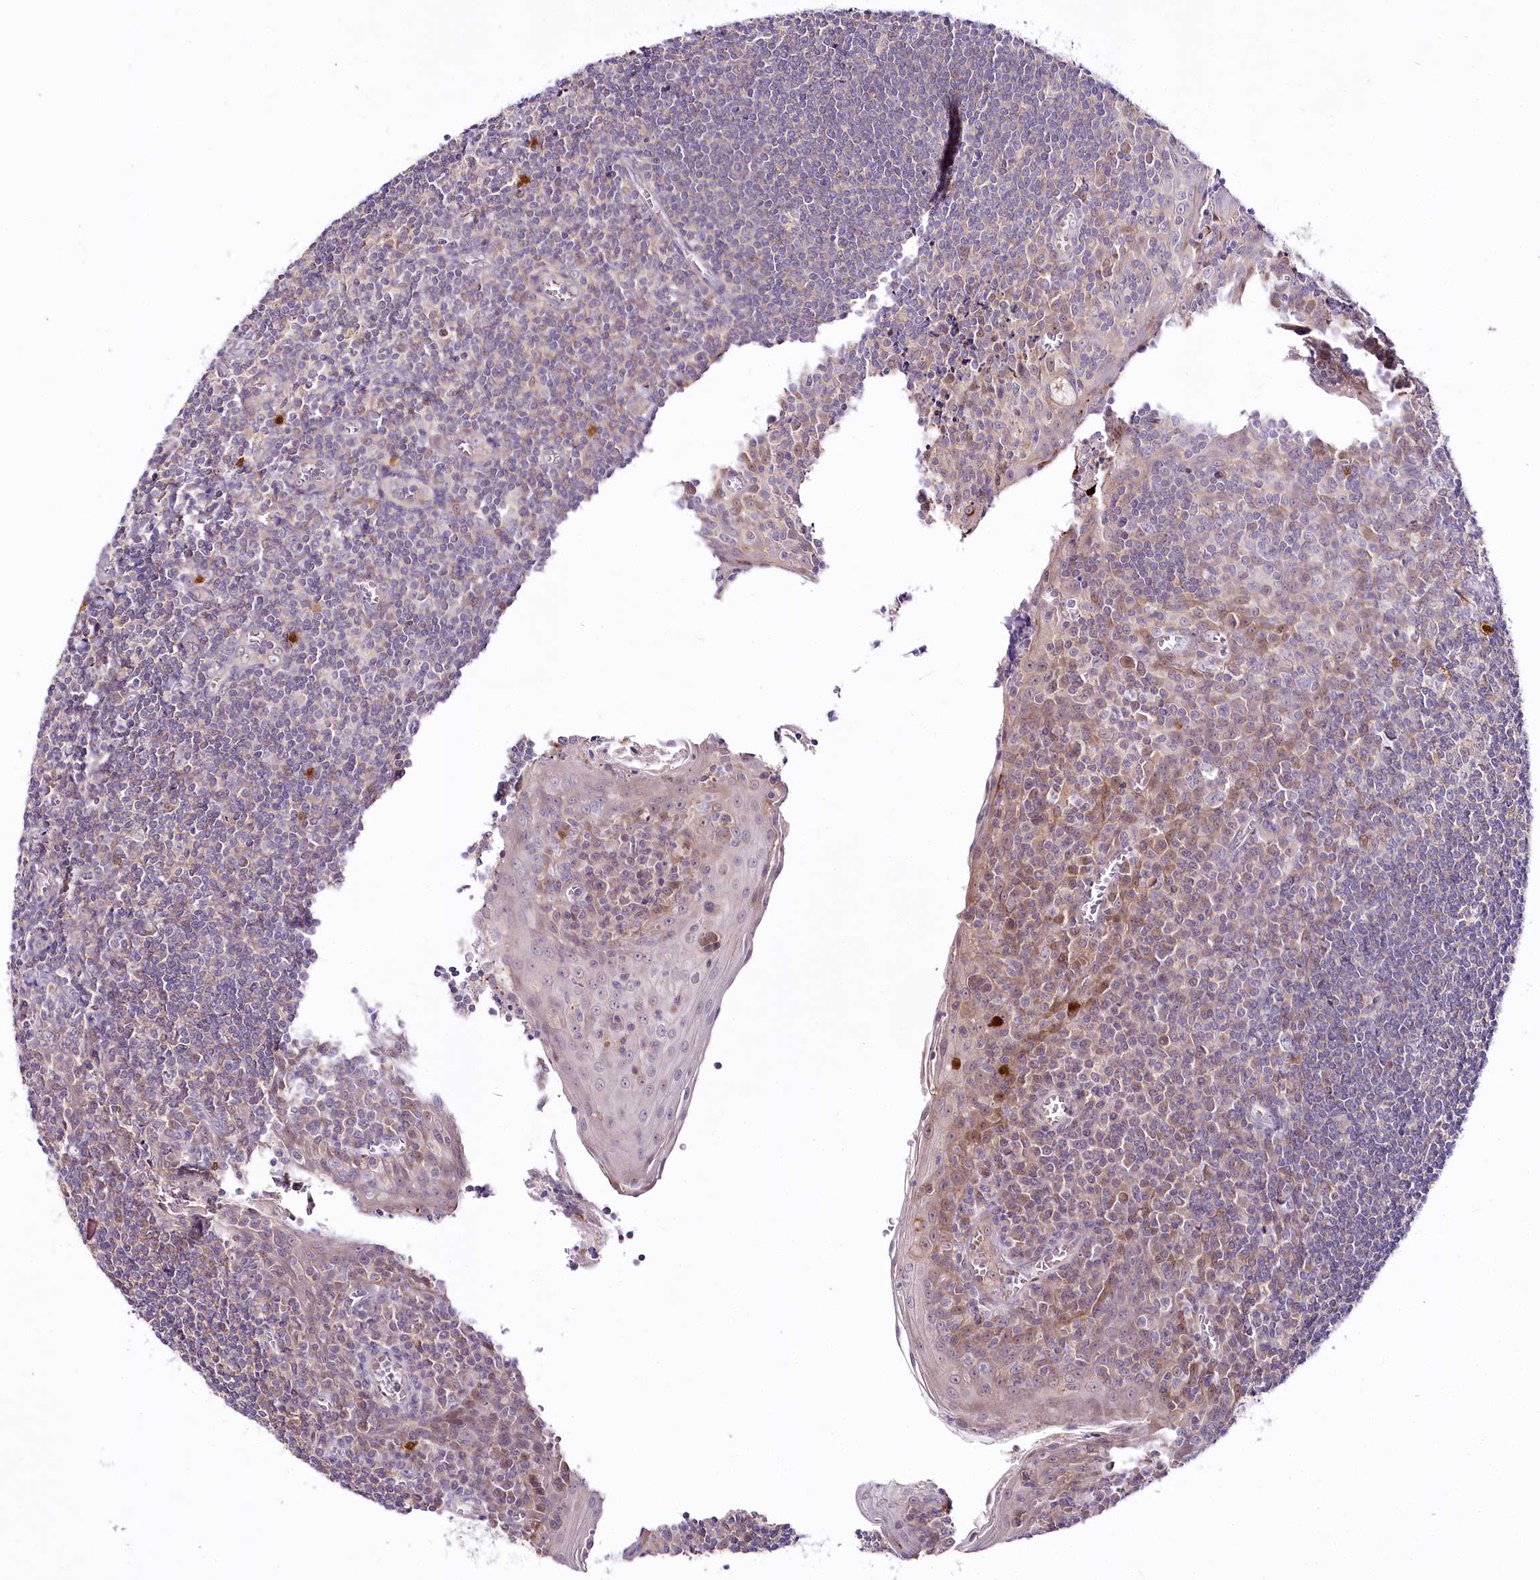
{"staining": {"intensity": "negative", "quantity": "none", "location": "none"}, "tissue": "tonsil", "cell_type": "Germinal center cells", "image_type": "normal", "snomed": [{"axis": "morphology", "description": "Normal tissue, NOS"}, {"axis": "topography", "description": "Tonsil"}], "caption": "Photomicrograph shows no significant protein staining in germinal center cells of unremarkable tonsil. (Immunohistochemistry (ihc), brightfield microscopy, high magnification).", "gene": "VWA5A", "patient": {"sex": "male", "age": 27}}